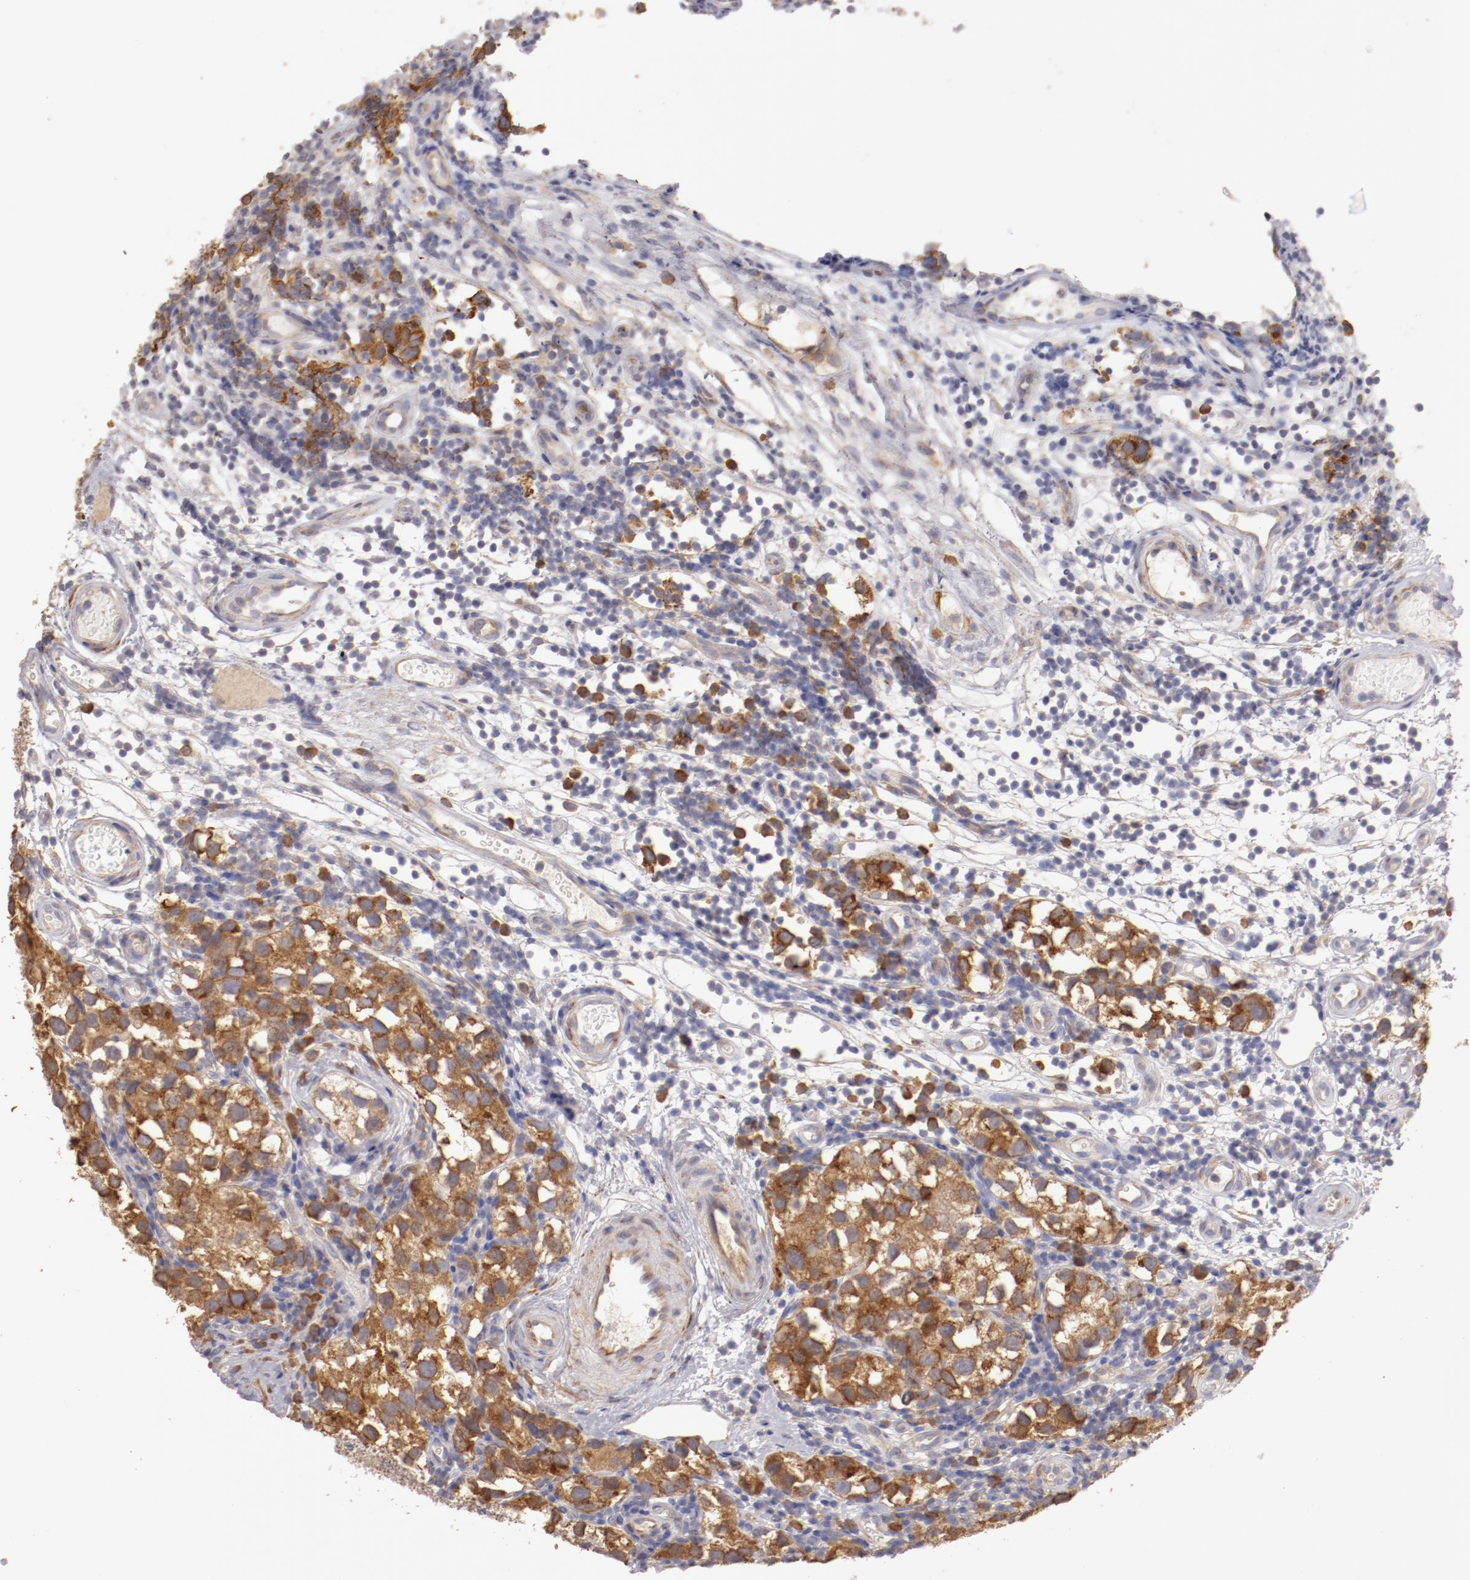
{"staining": {"intensity": "moderate", "quantity": "25%-75%", "location": "cytoplasmic/membranous"}, "tissue": "testis cancer", "cell_type": "Tumor cells", "image_type": "cancer", "snomed": [{"axis": "morphology", "description": "Seminoma, NOS"}, {"axis": "topography", "description": "Testis"}], "caption": "IHC of testis cancer (seminoma) exhibits medium levels of moderate cytoplasmic/membranous expression in about 25%-75% of tumor cells. The staining was performed using DAB, with brown indicating positive protein expression. Nuclei are stained blue with hematoxylin.", "gene": "ENTPD5", "patient": {"sex": "male", "age": 39}}